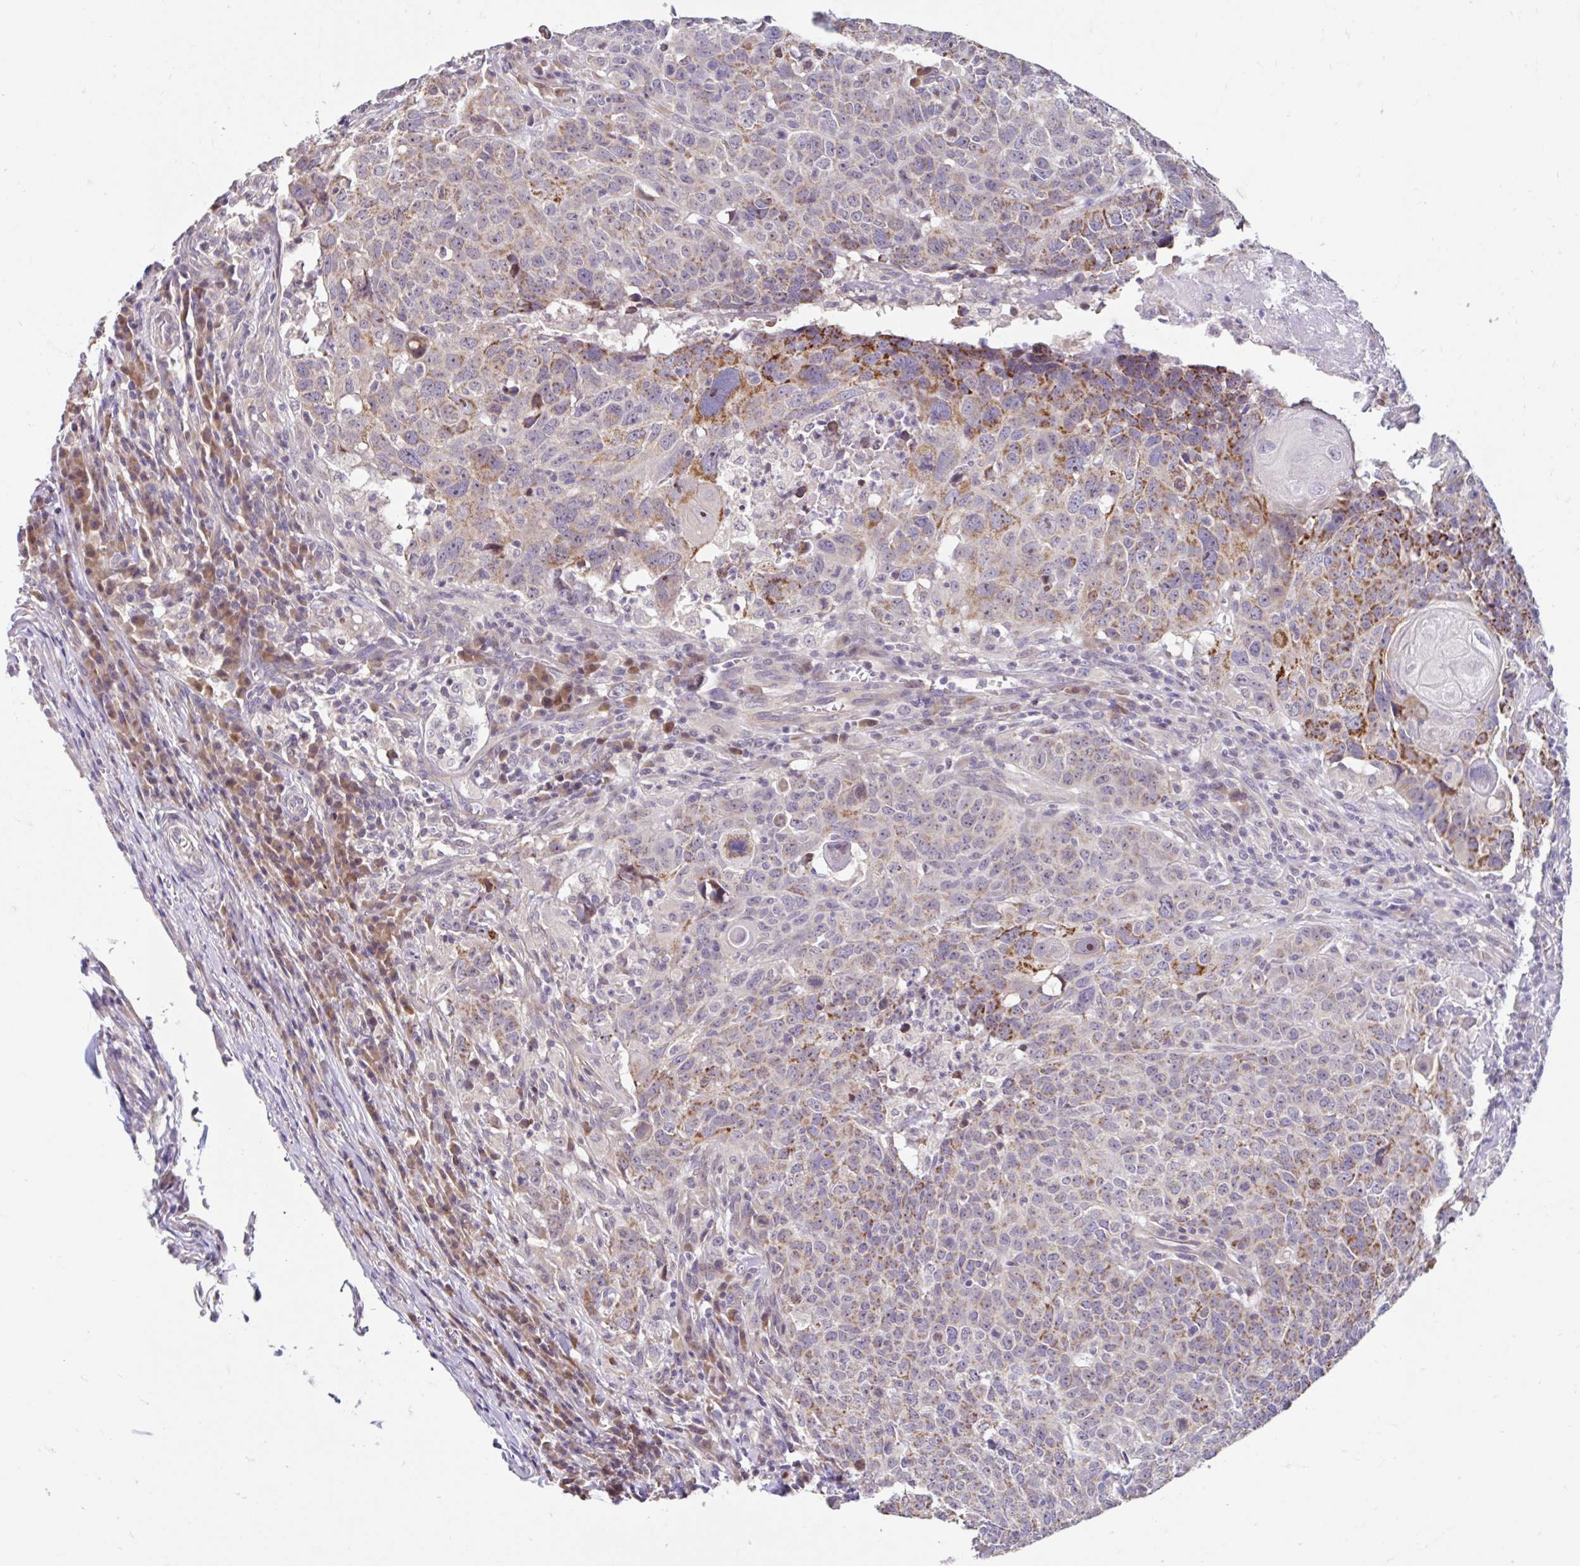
{"staining": {"intensity": "moderate", "quantity": ">75%", "location": "cytoplasmic/membranous"}, "tissue": "head and neck cancer", "cell_type": "Tumor cells", "image_type": "cancer", "snomed": [{"axis": "morphology", "description": "Normal tissue, NOS"}, {"axis": "morphology", "description": "Squamous cell carcinoma, NOS"}, {"axis": "topography", "description": "Skeletal muscle"}, {"axis": "topography", "description": "Vascular tissue"}, {"axis": "topography", "description": "Peripheral nerve tissue"}, {"axis": "topography", "description": "Head-Neck"}], "caption": "Head and neck cancer (squamous cell carcinoma) tissue demonstrates moderate cytoplasmic/membranous staining in about >75% of tumor cells Nuclei are stained in blue.", "gene": "NT5C1B", "patient": {"sex": "male", "age": 66}}